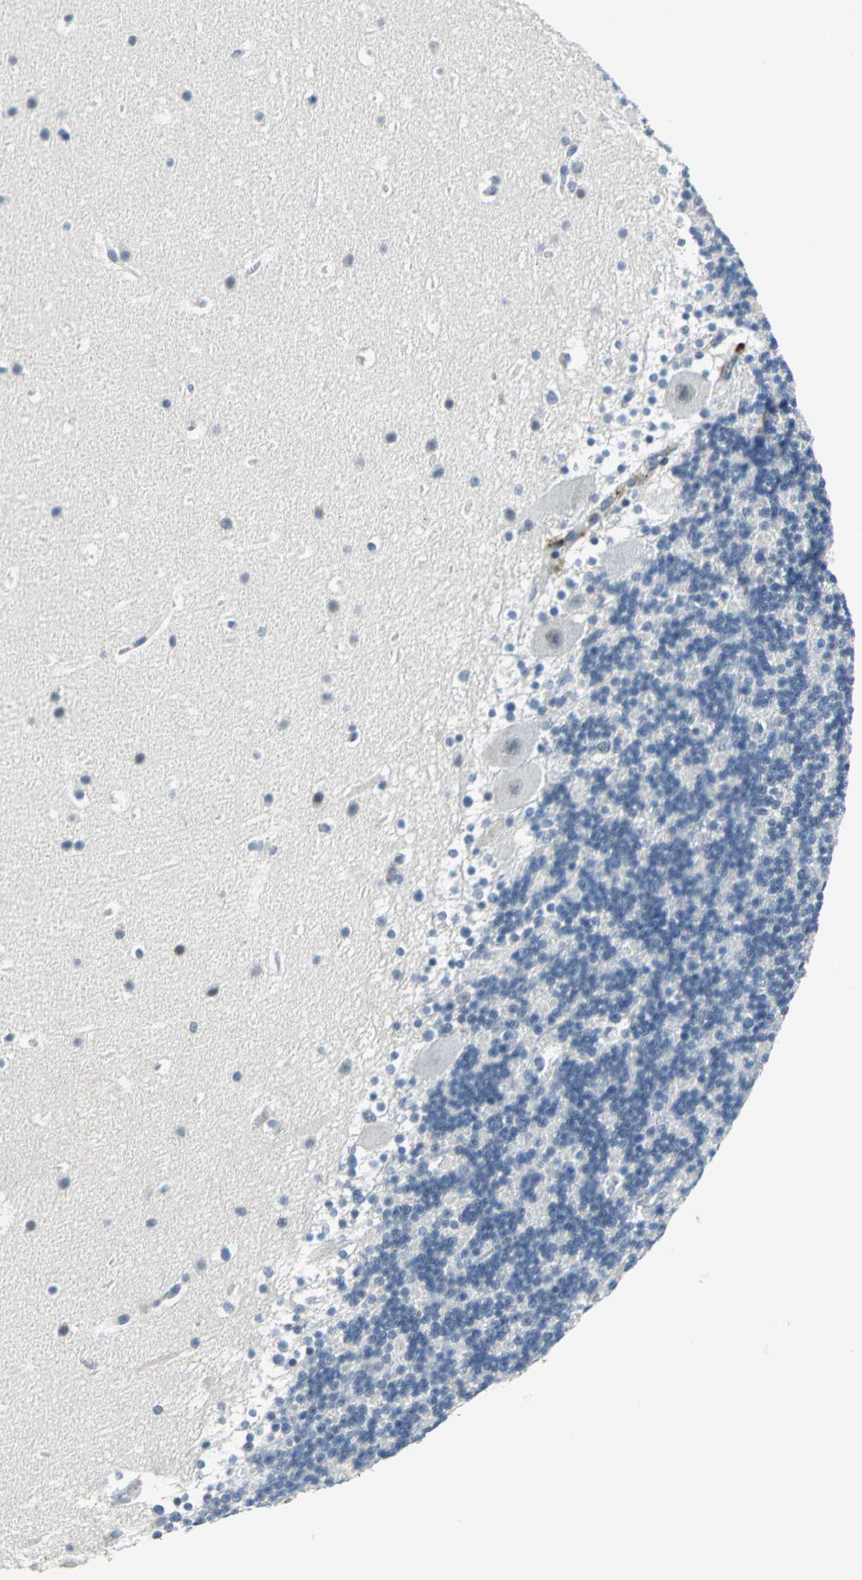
{"staining": {"intensity": "strong", "quantity": "<25%", "location": "cytoplasmic/membranous"}, "tissue": "cerebellum", "cell_type": "Cells in granular layer", "image_type": "normal", "snomed": [{"axis": "morphology", "description": "Normal tissue, NOS"}, {"axis": "topography", "description": "Cerebellum"}], "caption": "High-magnification brightfield microscopy of normal cerebellum stained with DAB (3,3'-diaminobenzidine) (brown) and counterstained with hematoxylin (blue). cells in granular layer exhibit strong cytoplasmic/membranous positivity is seen in approximately<25% of cells. (Stains: DAB in brown, nuclei in blue, Microscopy: brightfield microscopy at high magnification).", "gene": "RAD17", "patient": {"sex": "male", "age": 45}}